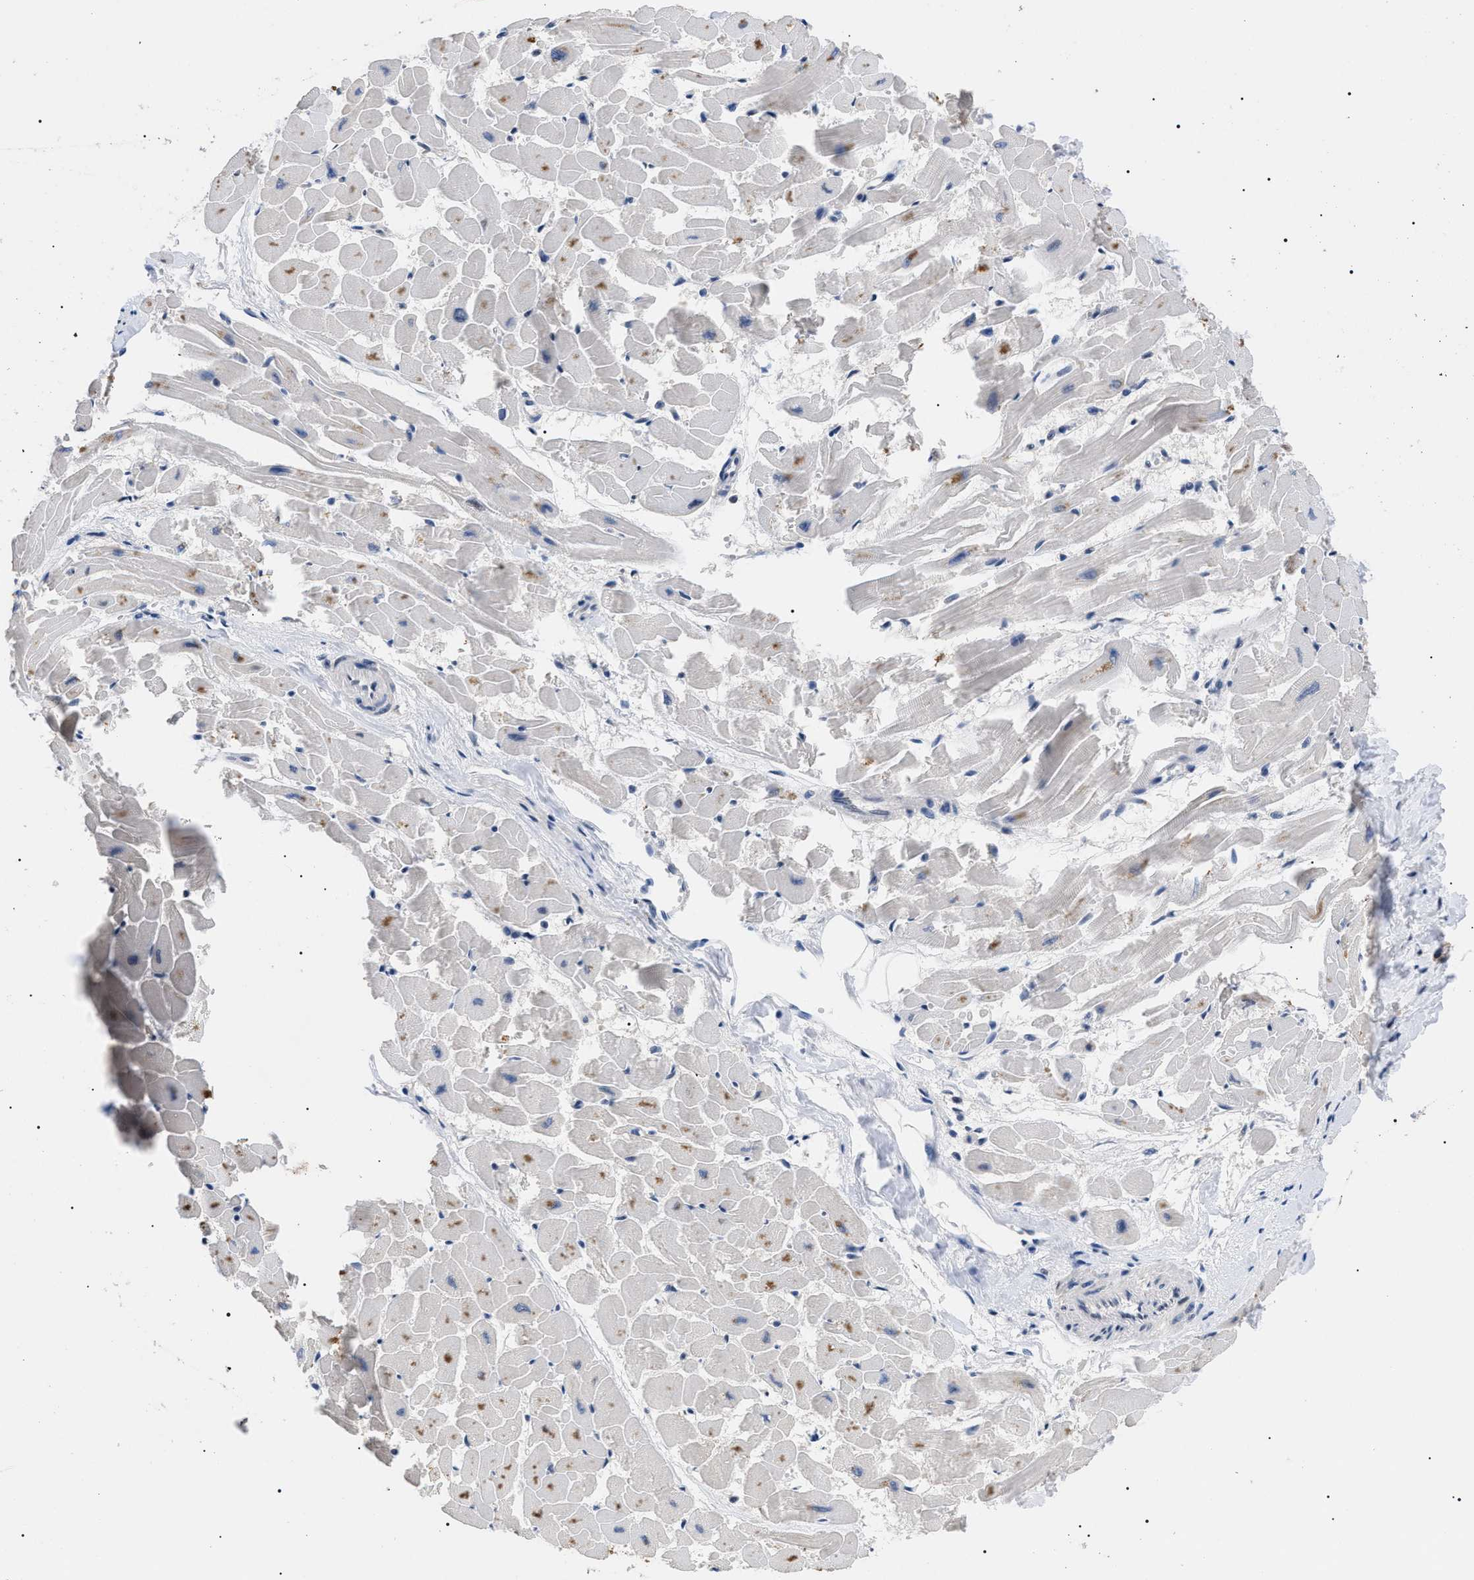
{"staining": {"intensity": "moderate", "quantity": ">75%", "location": "cytoplasmic/membranous"}, "tissue": "heart muscle", "cell_type": "Cardiomyocytes", "image_type": "normal", "snomed": [{"axis": "morphology", "description": "Normal tissue, NOS"}, {"axis": "topography", "description": "Heart"}], "caption": "Protein staining demonstrates moderate cytoplasmic/membranous positivity in about >75% of cardiomyocytes in unremarkable heart muscle. The protein of interest is stained brown, and the nuclei are stained in blue (DAB IHC with brightfield microscopy, high magnification).", "gene": "GARRE1", "patient": {"sex": "female", "age": 19}}